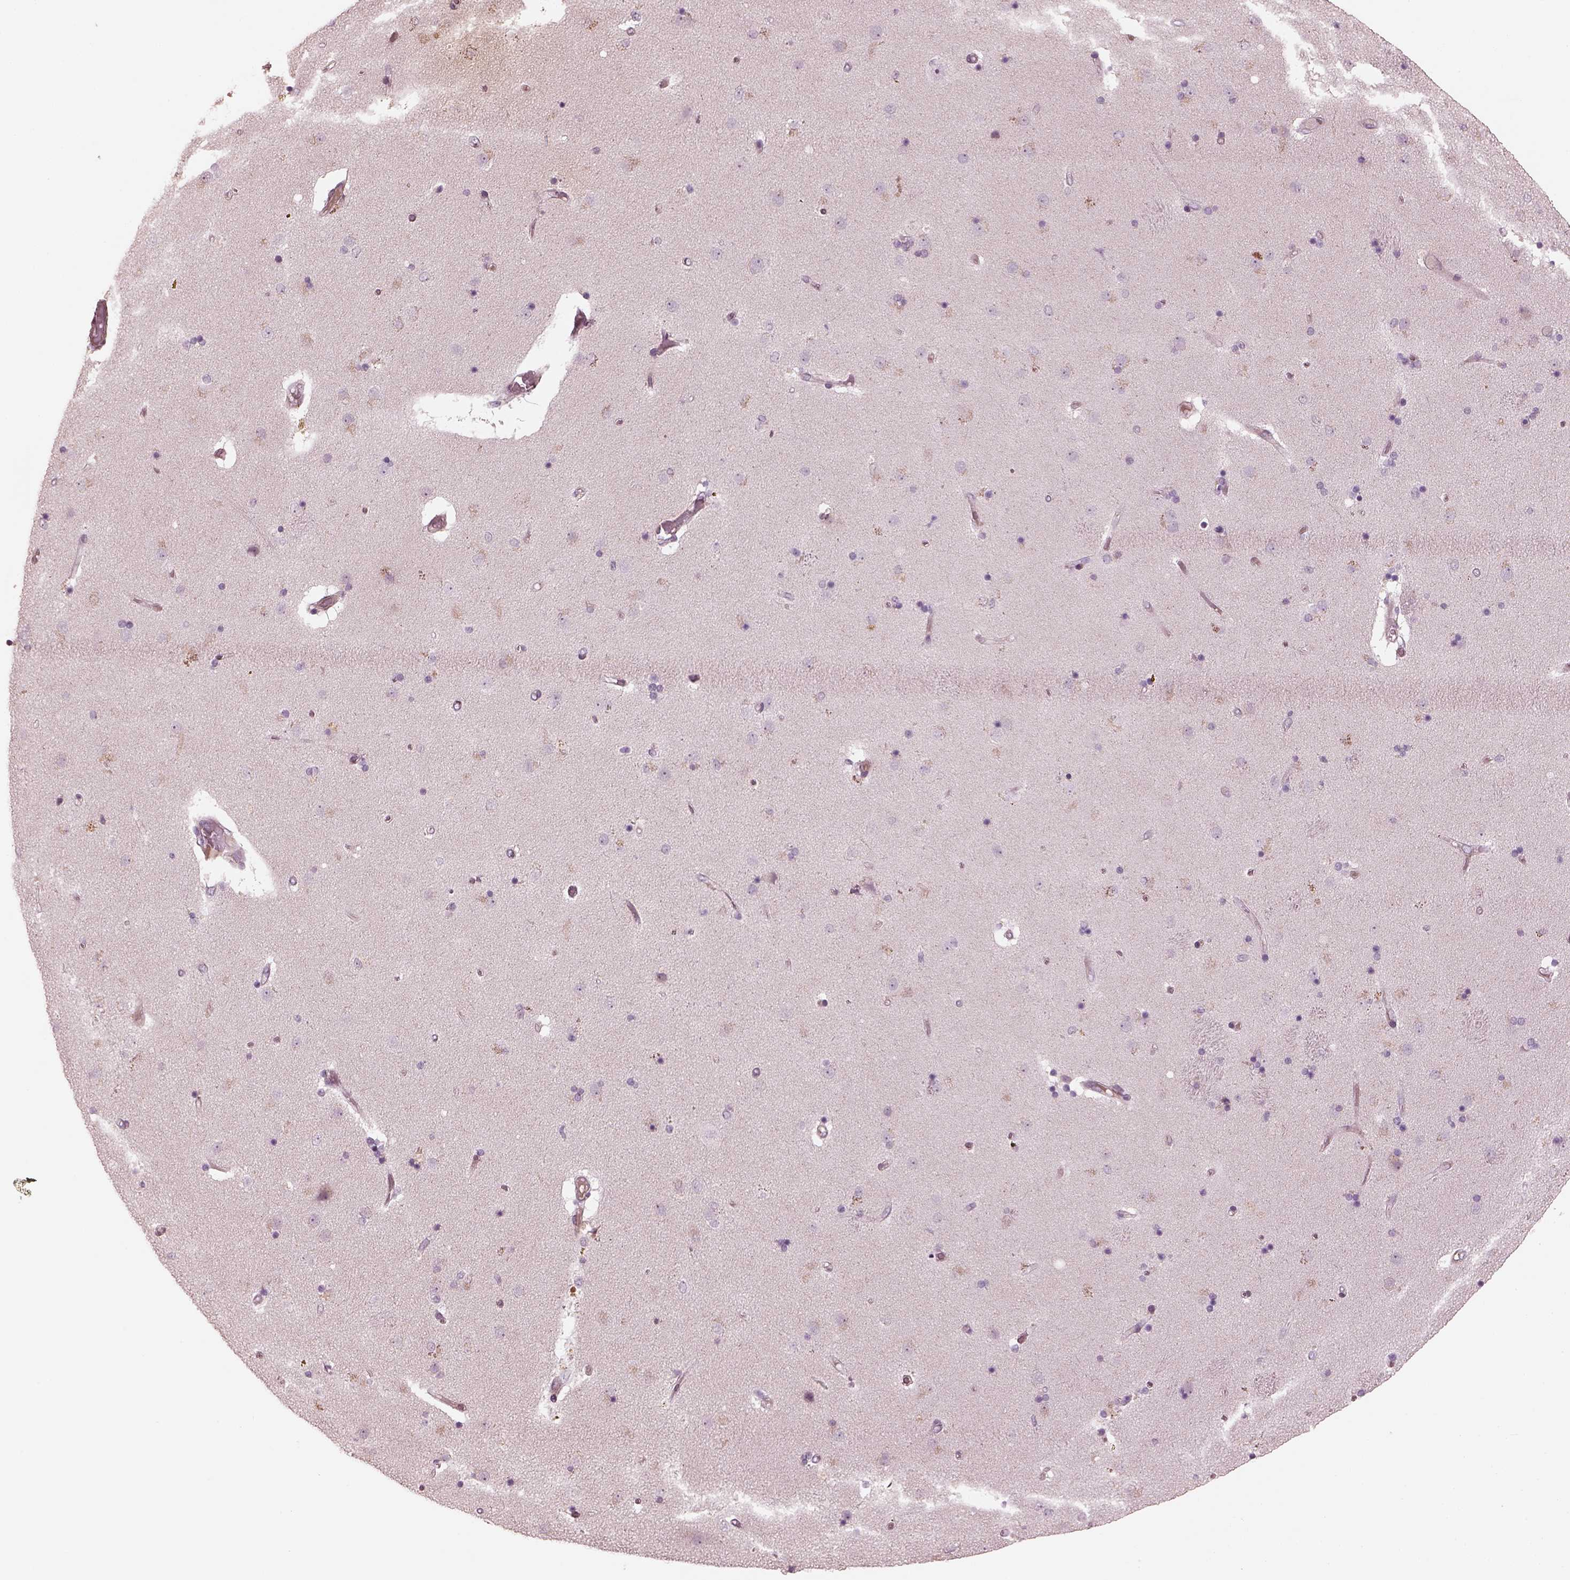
{"staining": {"intensity": "negative", "quantity": "none", "location": "none"}, "tissue": "caudate", "cell_type": "Glial cells", "image_type": "normal", "snomed": [{"axis": "morphology", "description": "Normal tissue, NOS"}, {"axis": "topography", "description": "Lateral ventricle wall"}], "caption": "Immunohistochemical staining of unremarkable human caudate reveals no significant expression in glial cells. (Brightfield microscopy of DAB (3,3'-diaminobenzidine) IHC at high magnification).", "gene": "OPTC", "patient": {"sex": "female", "age": 71}}